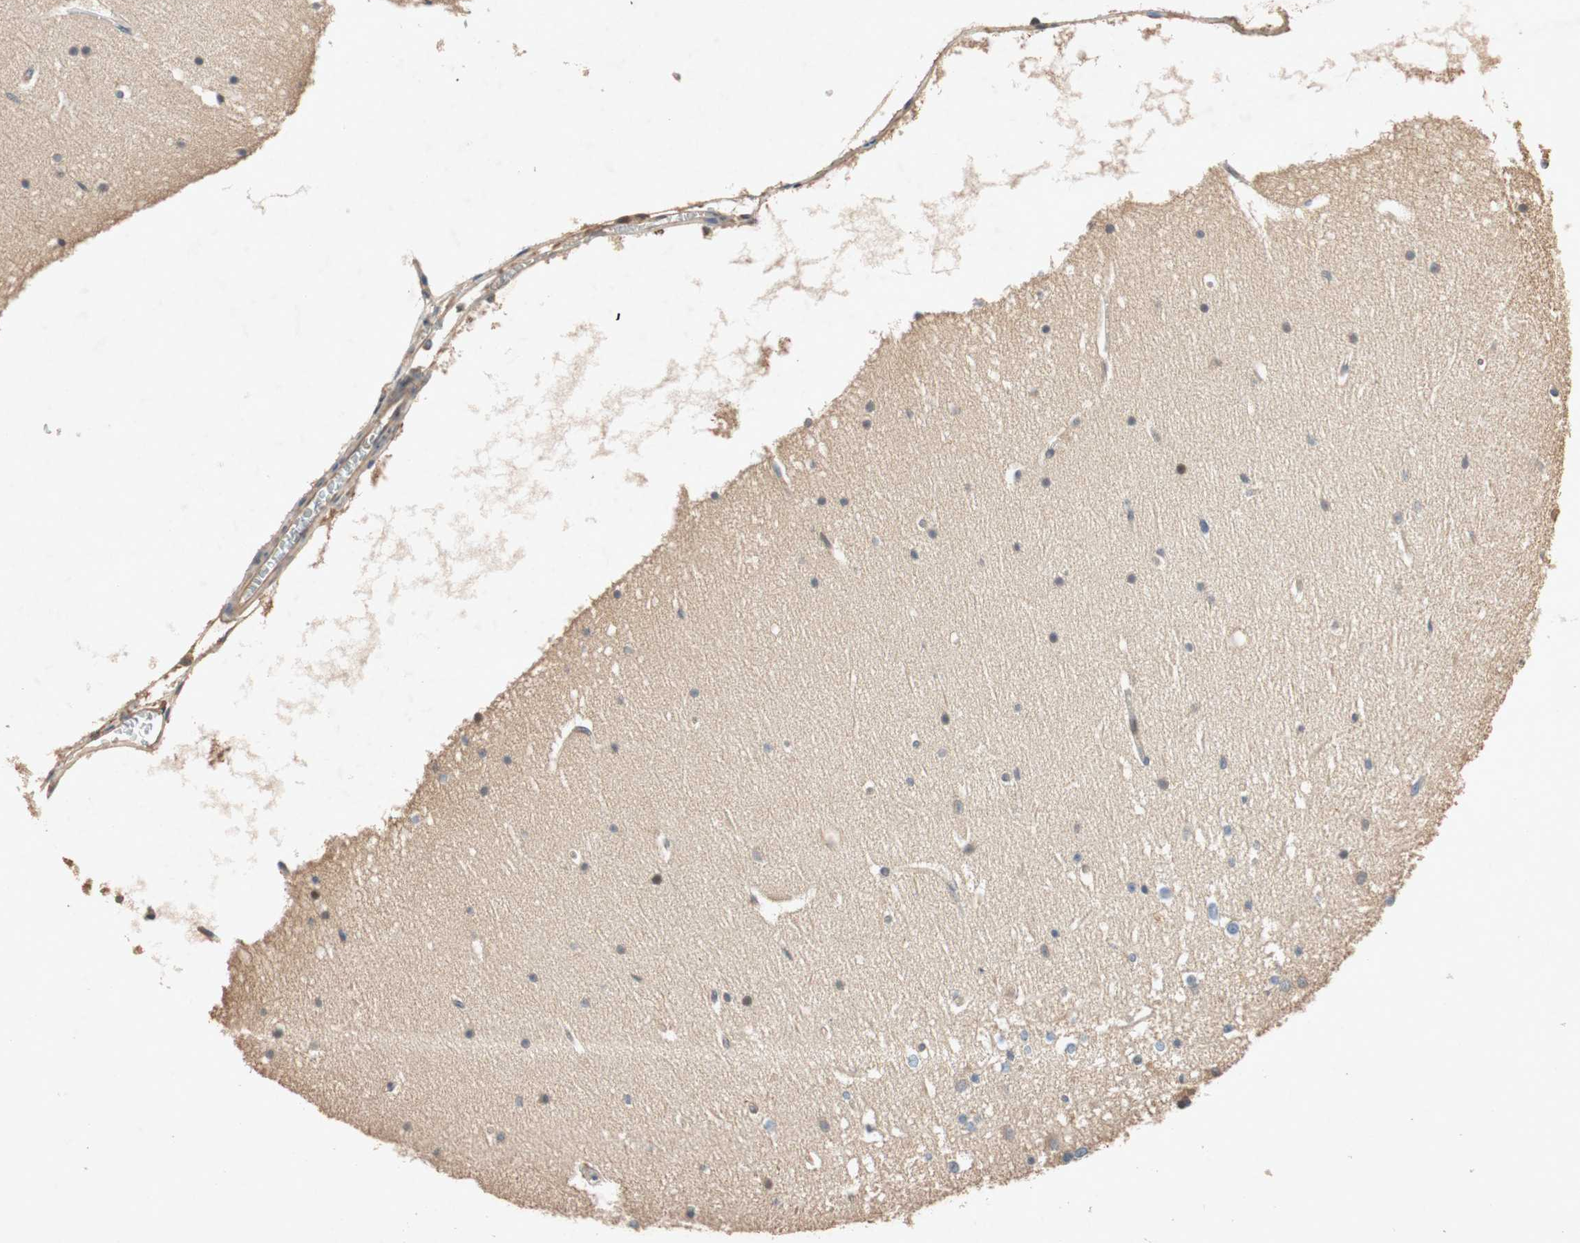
{"staining": {"intensity": "negative", "quantity": "none", "location": "none"}, "tissue": "cerebellum", "cell_type": "Cells in granular layer", "image_type": "normal", "snomed": [{"axis": "morphology", "description": "Normal tissue, NOS"}, {"axis": "topography", "description": "Cerebellum"}], "caption": "The photomicrograph reveals no staining of cells in granular layer in benign cerebellum.", "gene": "TUBB", "patient": {"sex": "female", "age": 19}}